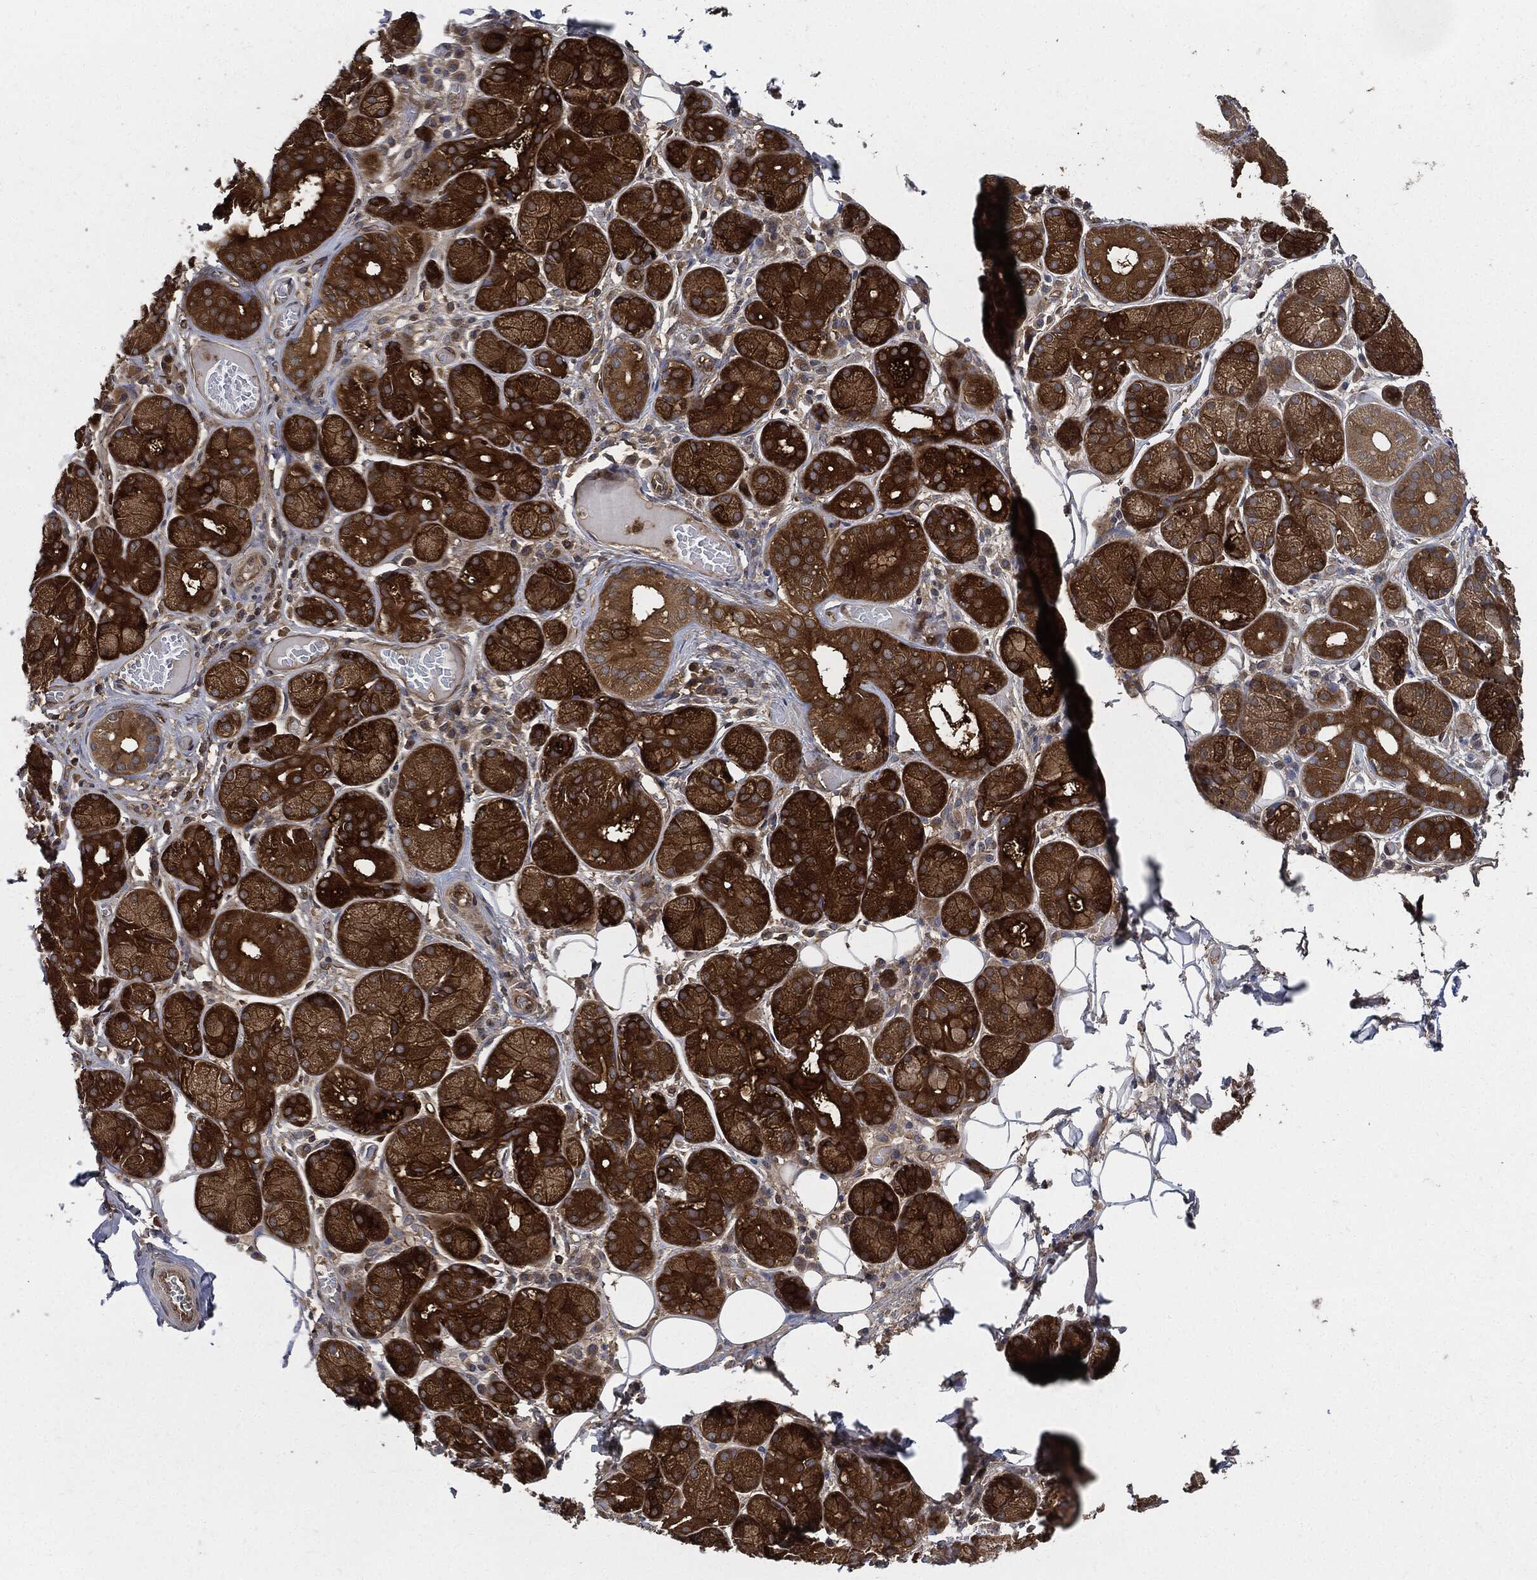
{"staining": {"intensity": "strong", "quantity": ">75%", "location": "cytoplasmic/membranous"}, "tissue": "salivary gland", "cell_type": "Glandular cells", "image_type": "normal", "snomed": [{"axis": "morphology", "description": "Normal tissue, NOS"}, {"axis": "topography", "description": "Salivary gland"}], "caption": "A brown stain labels strong cytoplasmic/membranous expression of a protein in glandular cells of benign salivary gland.", "gene": "XPNPEP1", "patient": {"sex": "male", "age": 71}}